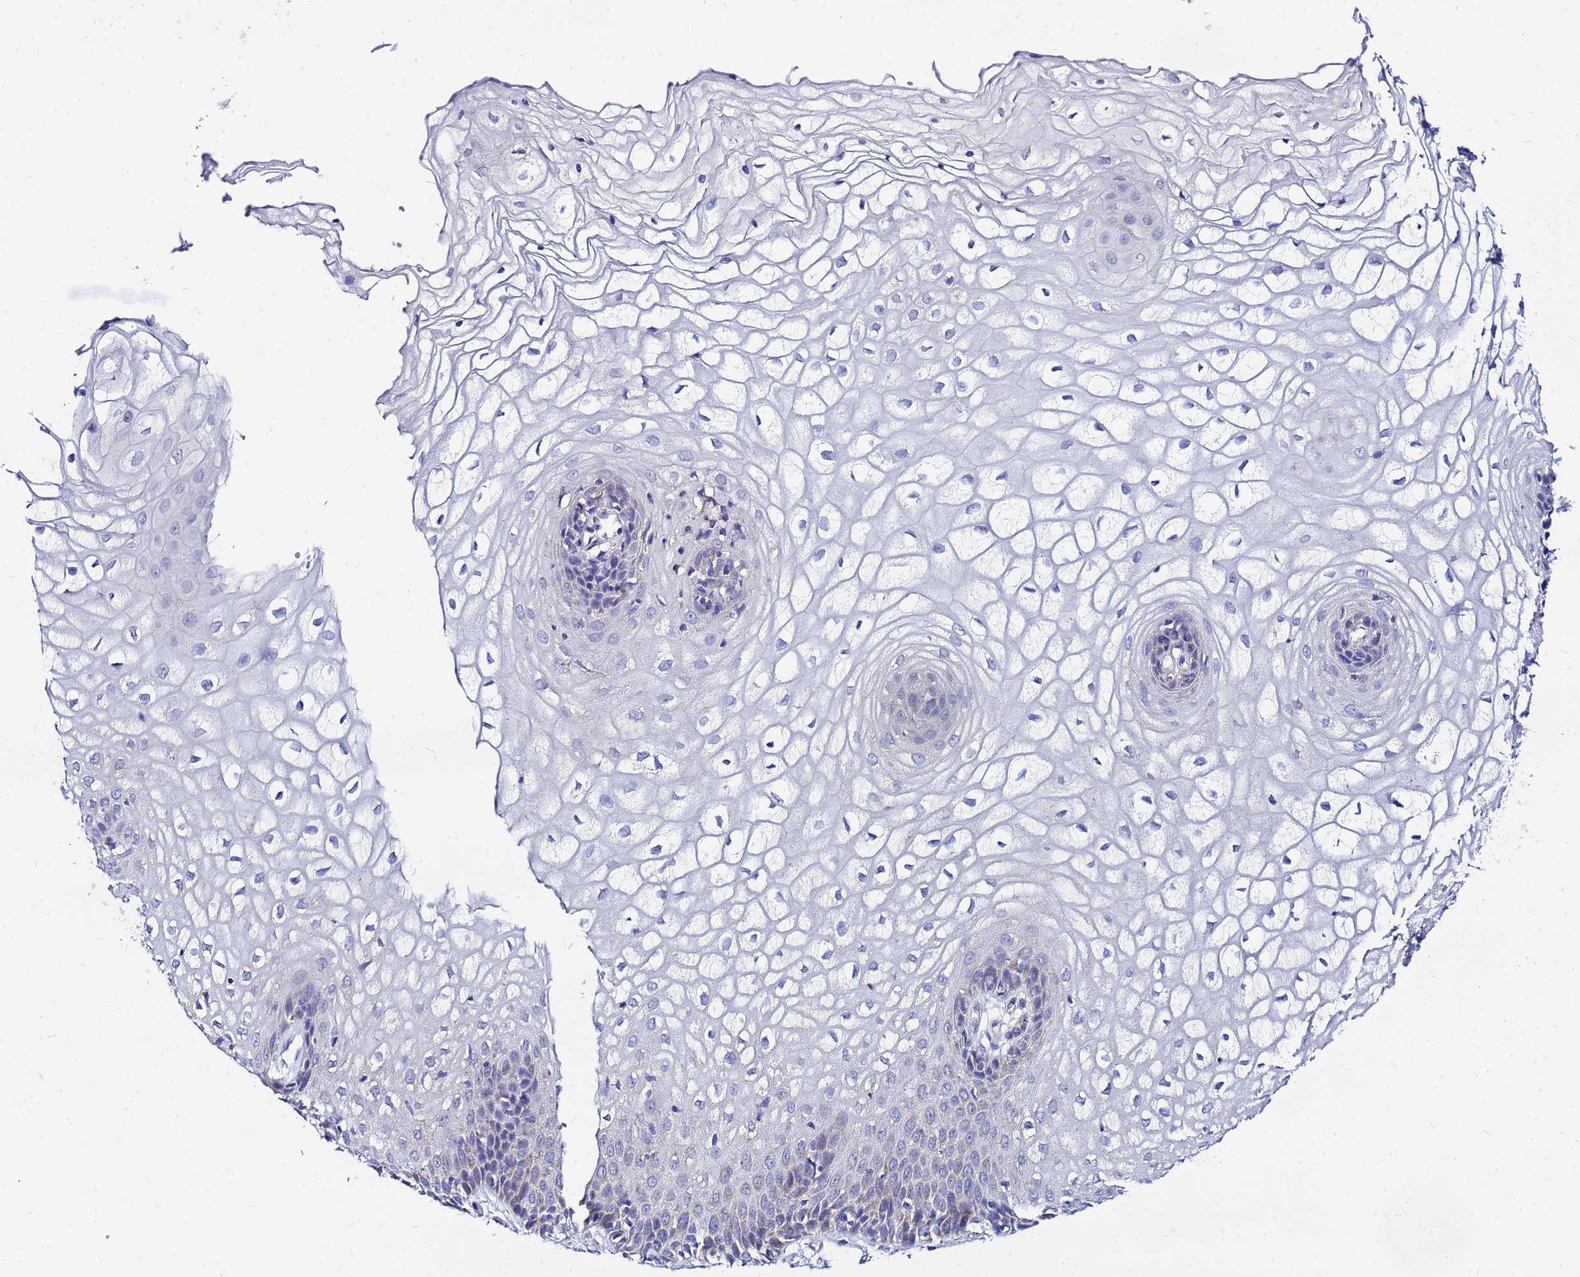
{"staining": {"intensity": "negative", "quantity": "none", "location": "none"}, "tissue": "vagina", "cell_type": "Squamous epithelial cells", "image_type": "normal", "snomed": [{"axis": "morphology", "description": "Normal tissue, NOS"}, {"axis": "topography", "description": "Vagina"}], "caption": "The photomicrograph shows no staining of squamous epithelial cells in normal vagina. (Immunohistochemistry, brightfield microscopy, high magnification).", "gene": "FAHD2A", "patient": {"sex": "female", "age": 34}}